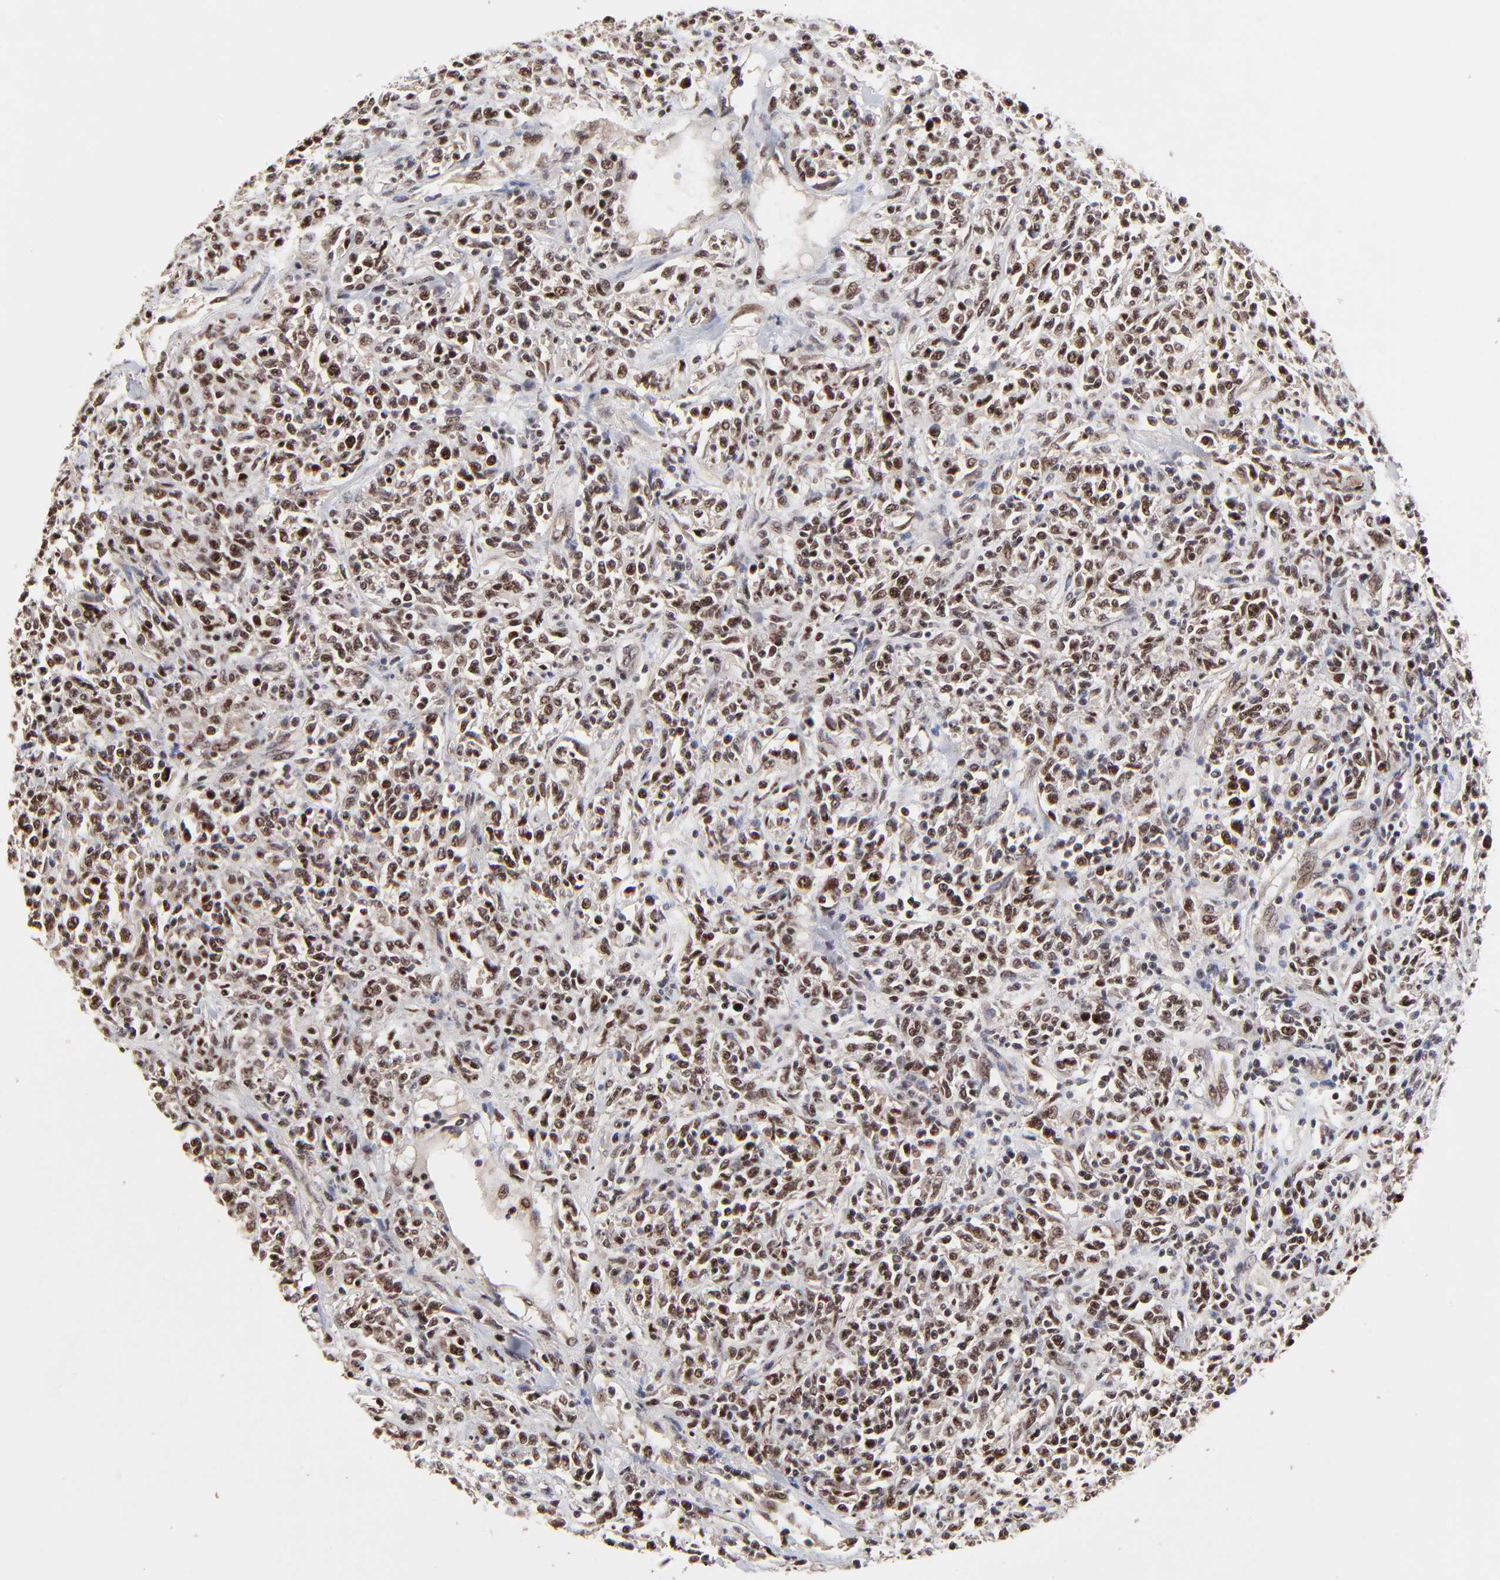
{"staining": {"intensity": "weak", "quantity": ">75%", "location": "cytoplasmic/membranous,nuclear"}, "tissue": "lymphoma", "cell_type": "Tumor cells", "image_type": "cancer", "snomed": [{"axis": "morphology", "description": "Malignant lymphoma, non-Hodgkin's type, Low grade"}, {"axis": "topography", "description": "Small intestine"}], "caption": "Tumor cells reveal low levels of weak cytoplasmic/membranous and nuclear staining in approximately >75% of cells in lymphoma.", "gene": "FRMD8", "patient": {"sex": "female", "age": 59}}